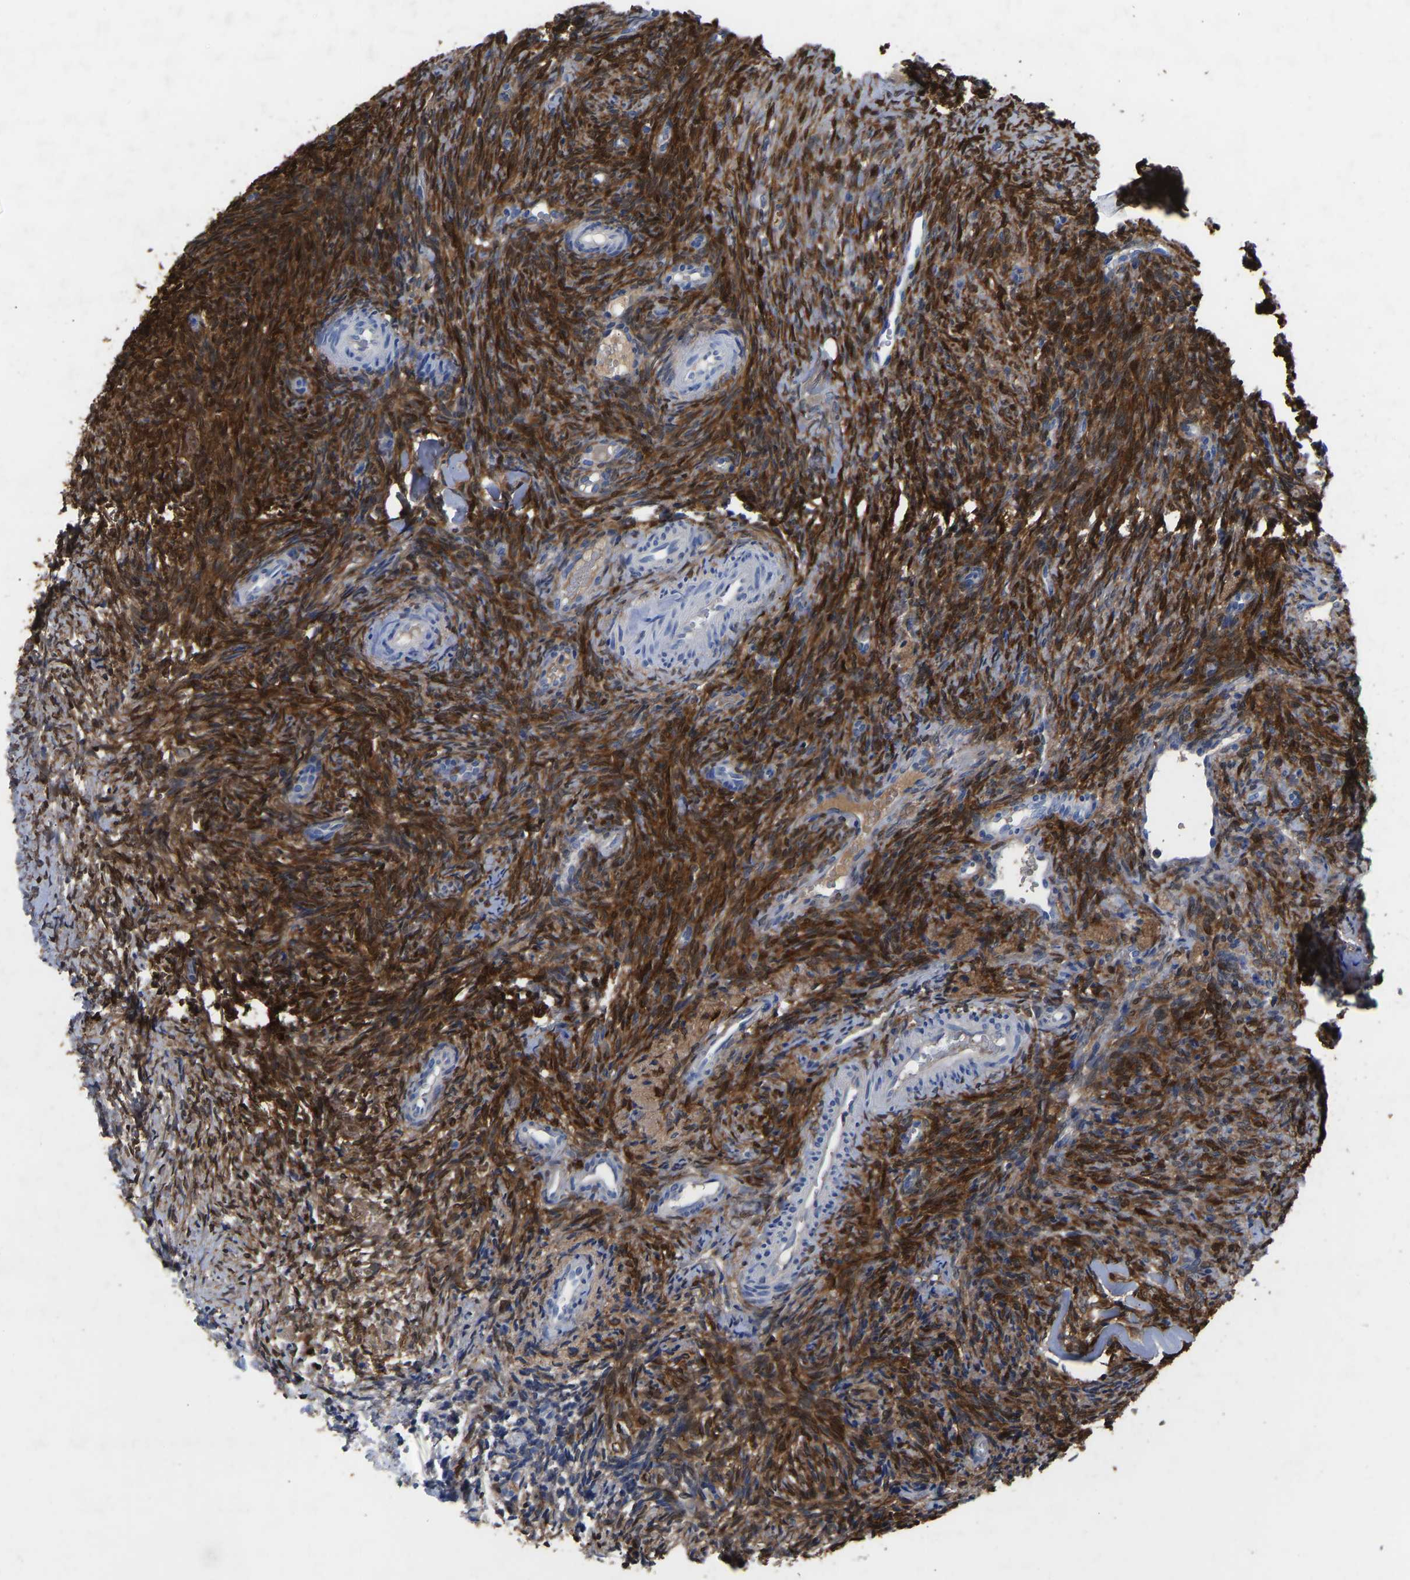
{"staining": {"intensity": "moderate", "quantity": ">75%", "location": "cytoplasmic/membranous"}, "tissue": "ovary", "cell_type": "Follicle cells", "image_type": "normal", "snomed": [{"axis": "morphology", "description": "Normal tissue, NOS"}, {"axis": "topography", "description": "Ovary"}], "caption": "A brown stain shows moderate cytoplasmic/membranous positivity of a protein in follicle cells of unremarkable human ovary.", "gene": "RBP1", "patient": {"sex": "female", "age": 41}}